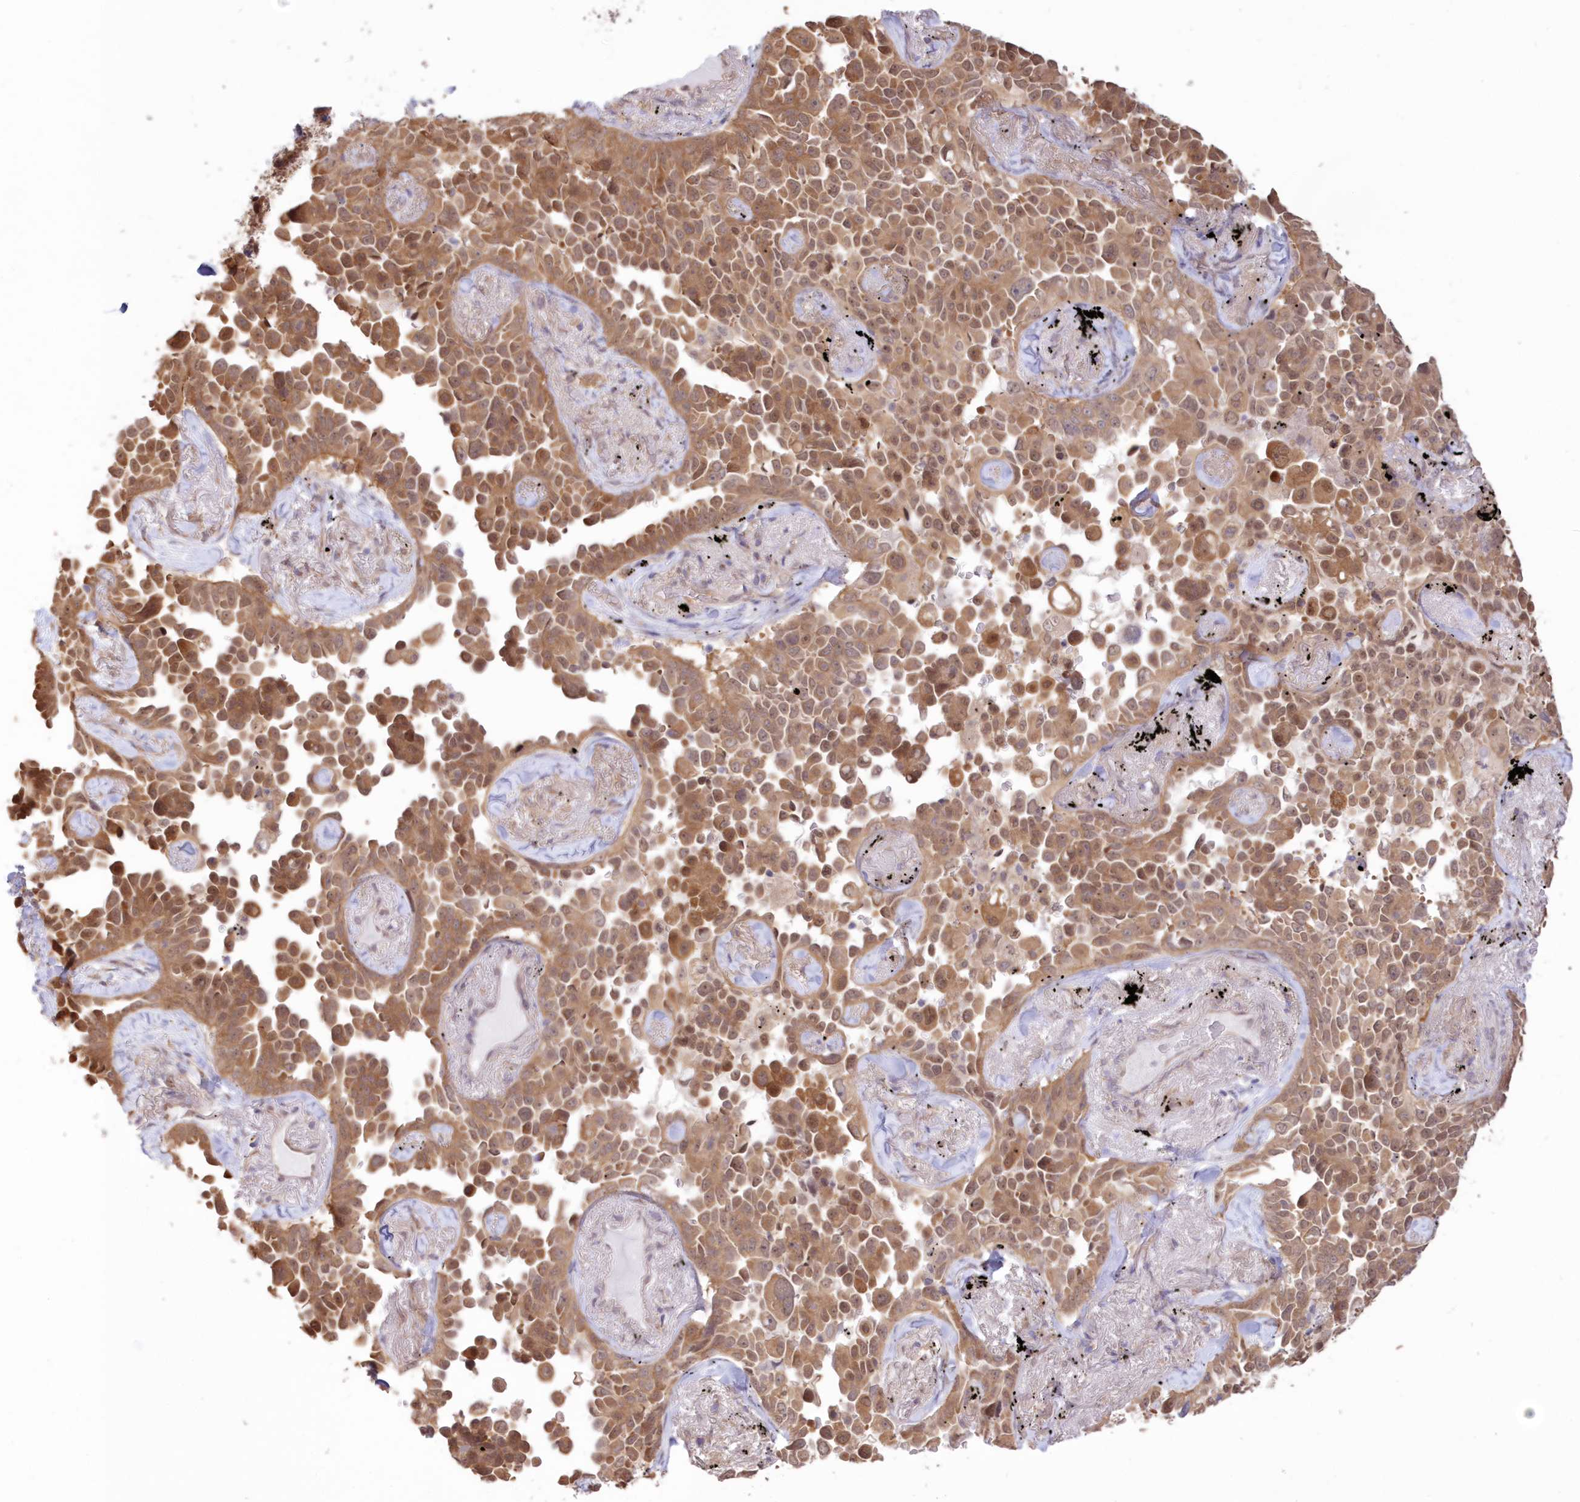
{"staining": {"intensity": "moderate", "quantity": ">75%", "location": "cytoplasmic/membranous,nuclear"}, "tissue": "lung cancer", "cell_type": "Tumor cells", "image_type": "cancer", "snomed": [{"axis": "morphology", "description": "Adenocarcinoma, NOS"}, {"axis": "topography", "description": "Lung"}], "caption": "Immunohistochemical staining of human lung adenocarcinoma exhibits medium levels of moderate cytoplasmic/membranous and nuclear expression in approximately >75% of tumor cells. (Brightfield microscopy of DAB IHC at high magnification).", "gene": "RNPEP", "patient": {"sex": "female", "age": 67}}